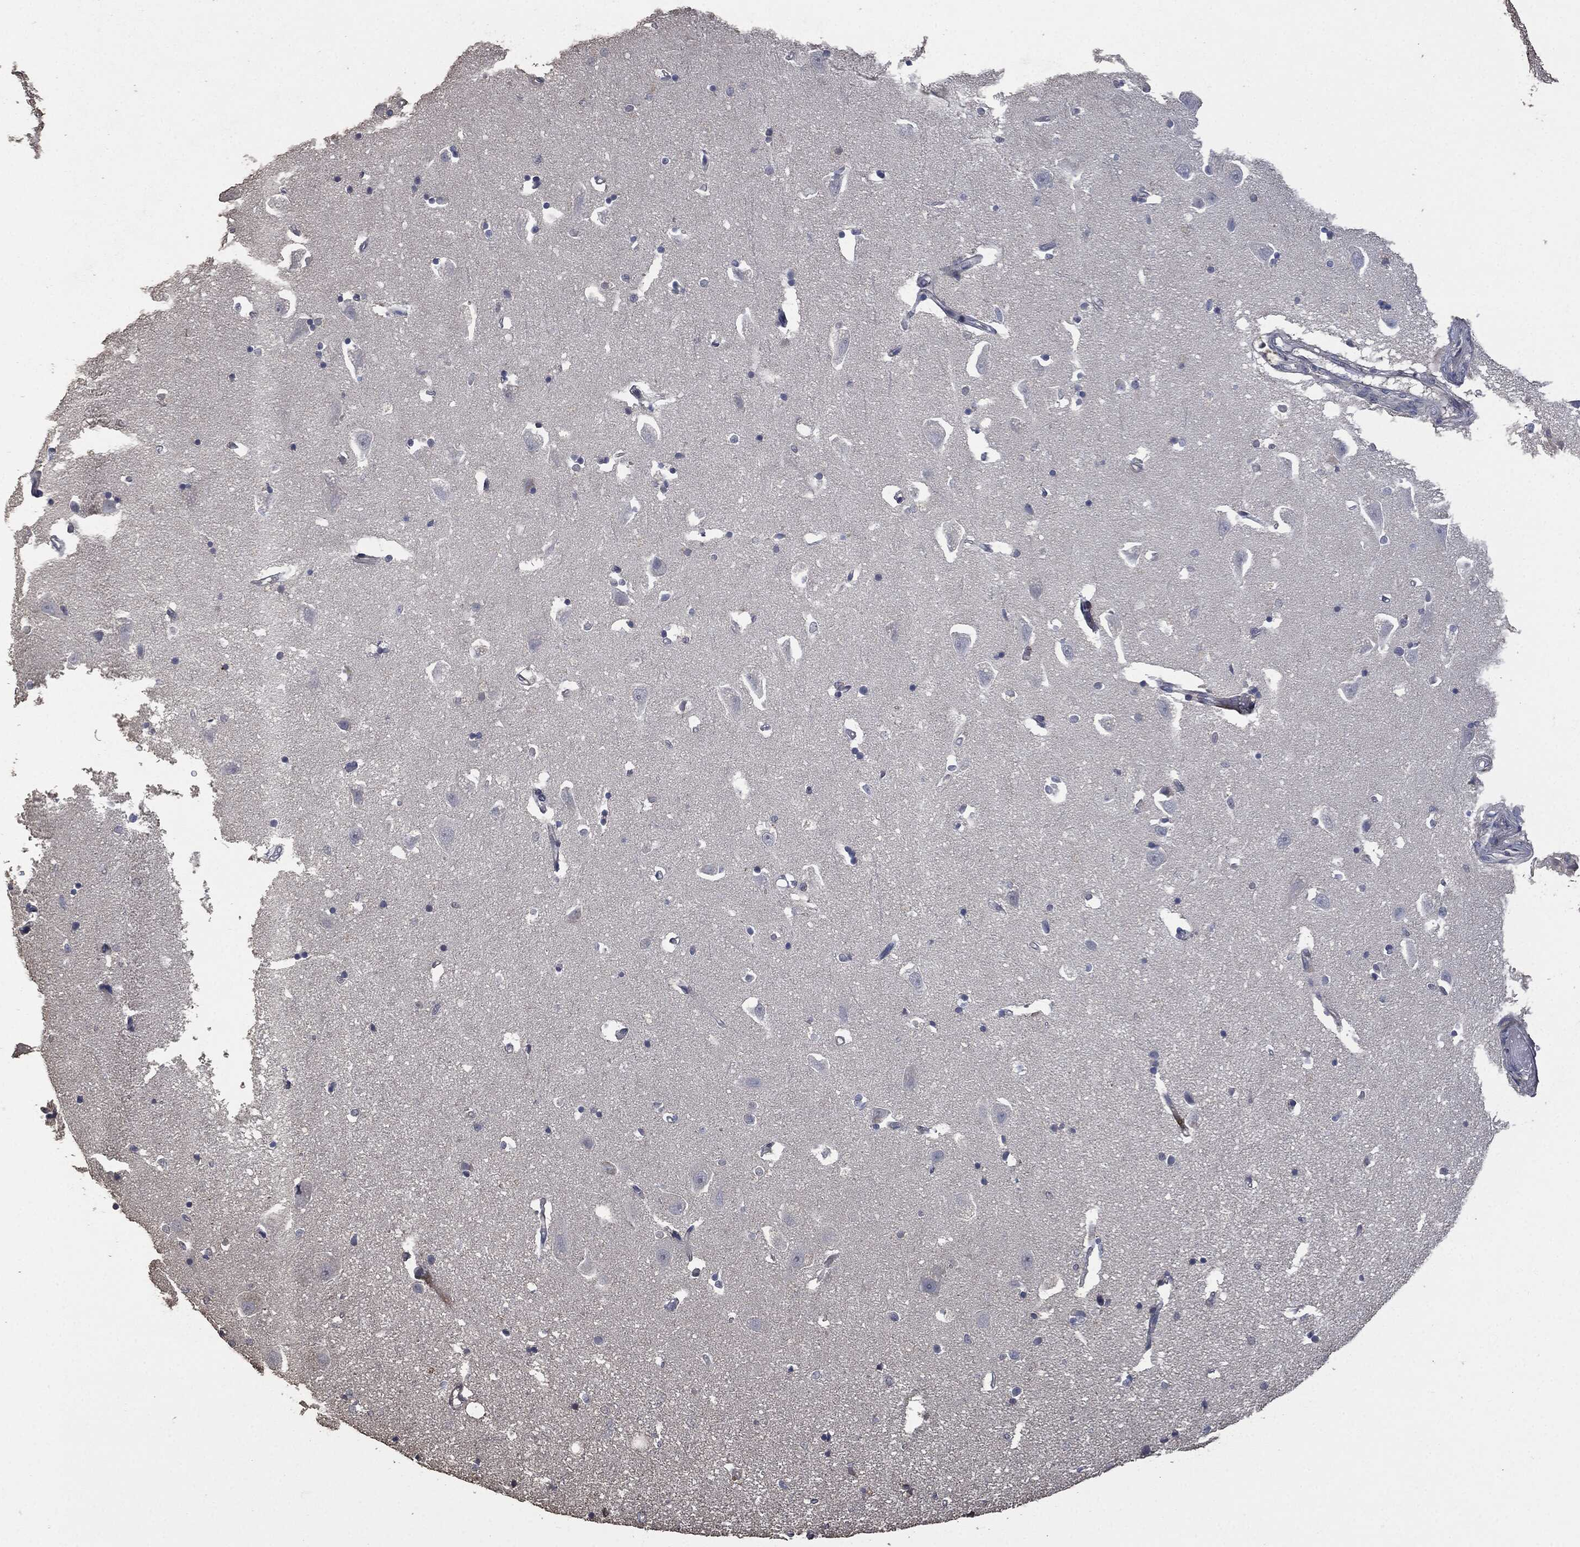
{"staining": {"intensity": "strong", "quantity": "<25%", "location": "cytoplasmic/membranous,nuclear"}, "tissue": "hippocampus", "cell_type": "Glial cells", "image_type": "normal", "snomed": [{"axis": "morphology", "description": "Normal tissue, NOS"}, {"axis": "topography", "description": "Lateral ventricle wall"}, {"axis": "topography", "description": "Hippocampus"}], "caption": "Protein expression analysis of normal human hippocampus reveals strong cytoplasmic/membranous,nuclear positivity in about <25% of glial cells. Using DAB (brown) and hematoxylin (blue) stains, captured at high magnification using brightfield microscopy.", "gene": "MSLN", "patient": {"sex": "female", "age": 63}}